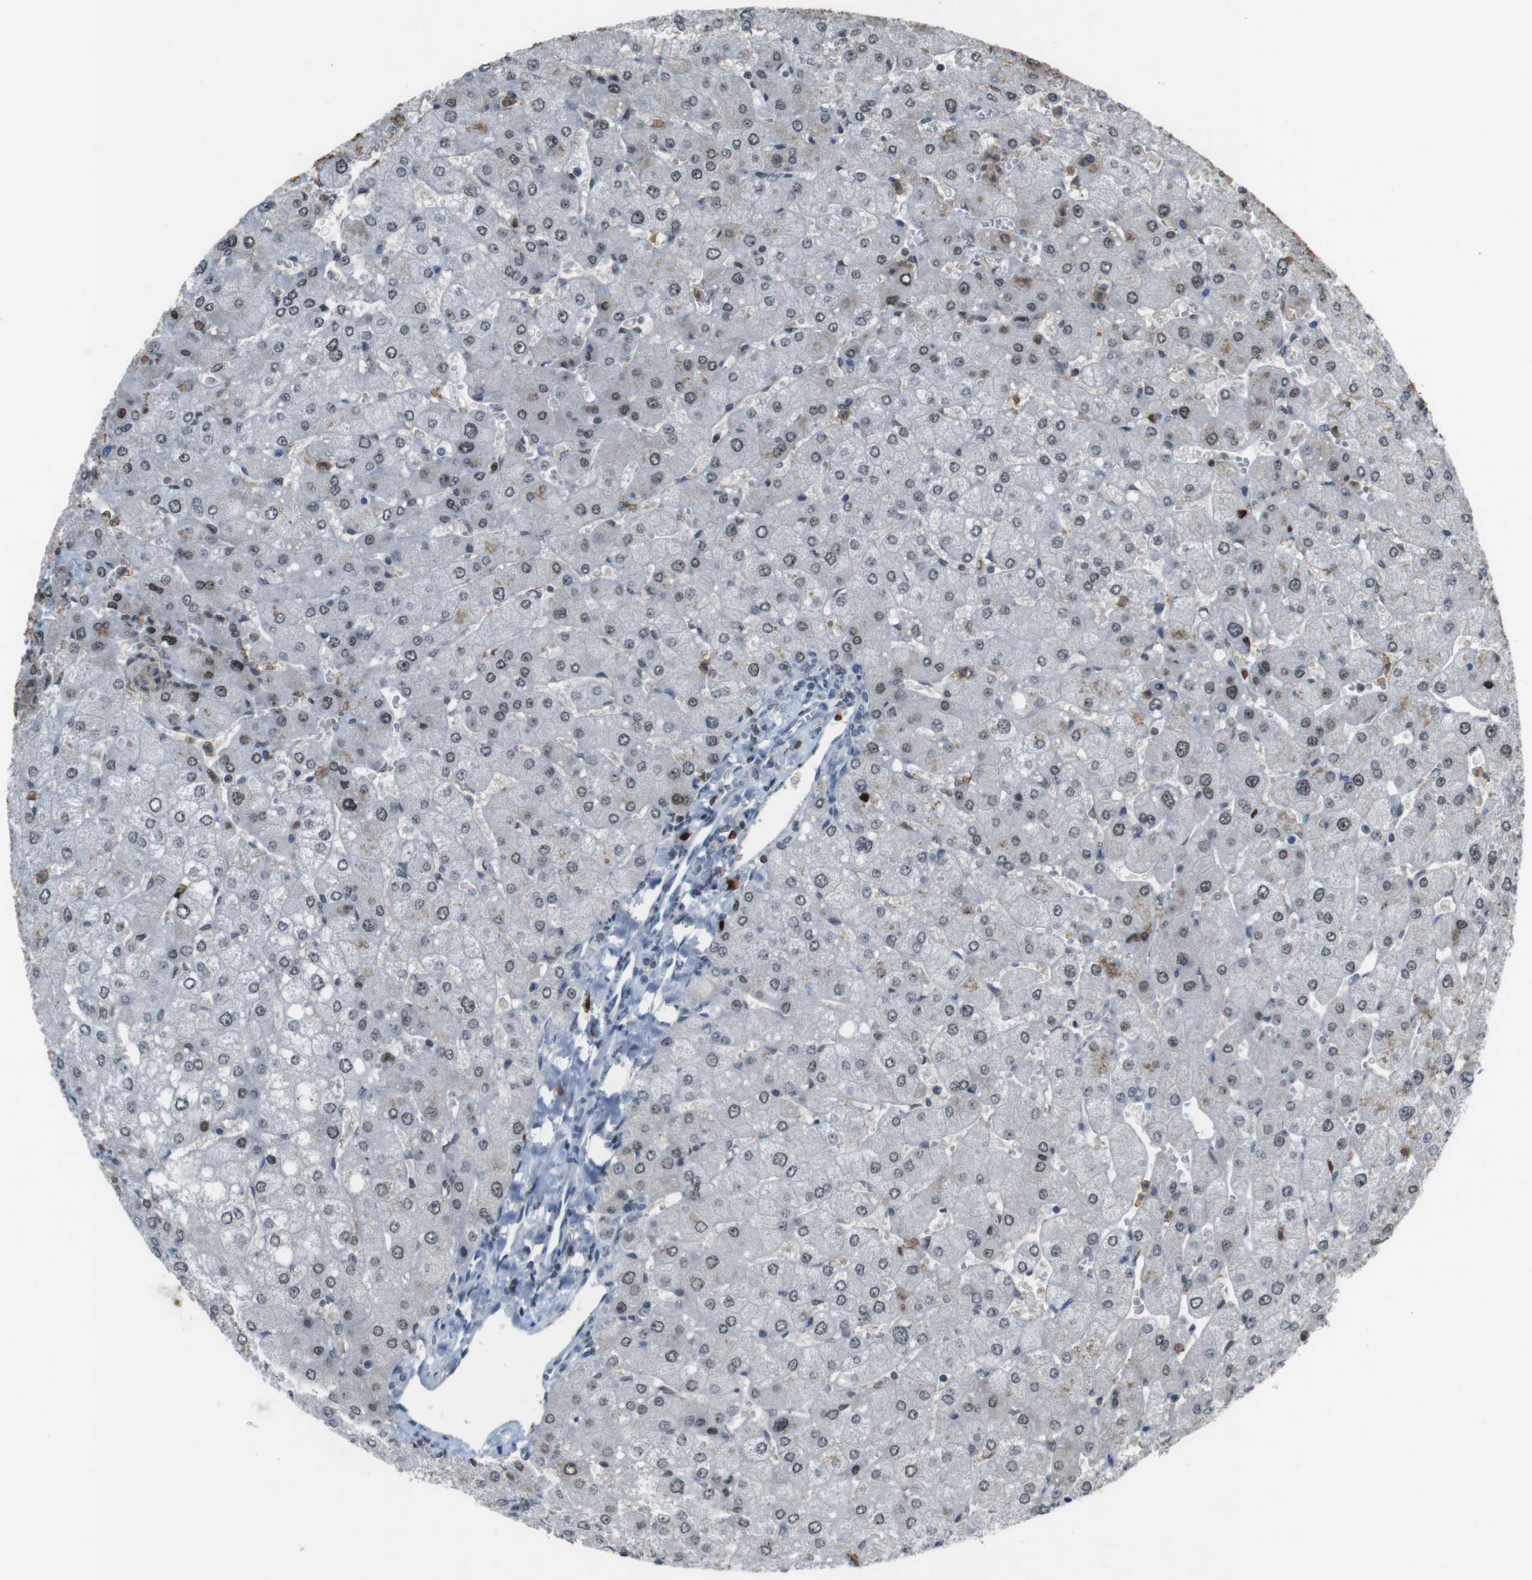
{"staining": {"intensity": "negative", "quantity": "none", "location": "none"}, "tissue": "liver", "cell_type": "Cholangiocytes", "image_type": "normal", "snomed": [{"axis": "morphology", "description": "Normal tissue, NOS"}, {"axis": "topography", "description": "Liver"}], "caption": "Immunohistochemistry image of unremarkable liver stained for a protein (brown), which reveals no positivity in cholangiocytes.", "gene": "SUB1", "patient": {"sex": "male", "age": 55}}